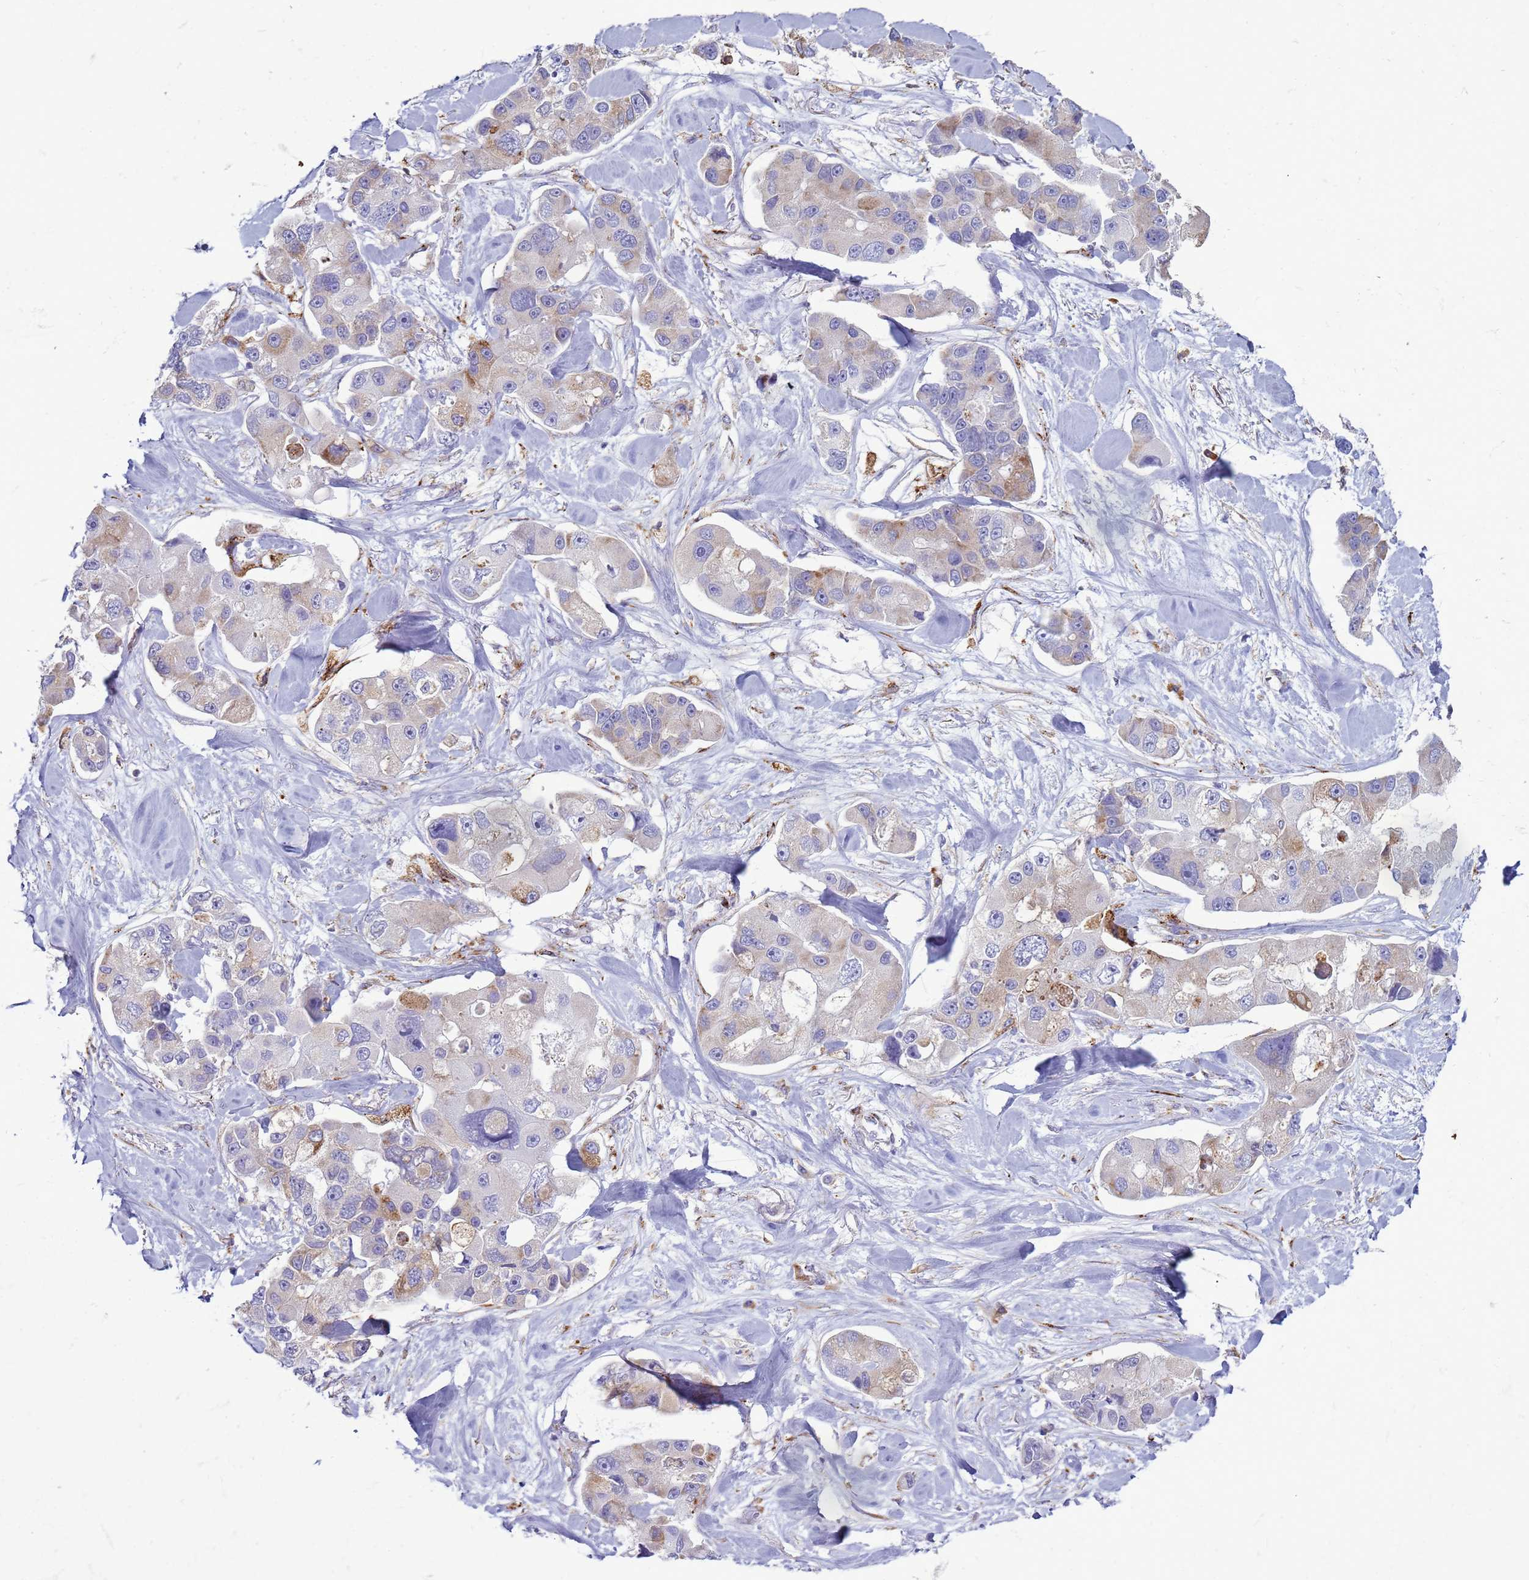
{"staining": {"intensity": "weak", "quantity": "<25%", "location": "cytoplasmic/membranous"}, "tissue": "lung cancer", "cell_type": "Tumor cells", "image_type": "cancer", "snomed": [{"axis": "morphology", "description": "Adenocarcinoma, NOS"}, {"axis": "topography", "description": "Lung"}], "caption": "DAB immunohistochemical staining of adenocarcinoma (lung) demonstrates no significant positivity in tumor cells.", "gene": "PDK3", "patient": {"sex": "female", "age": 54}}